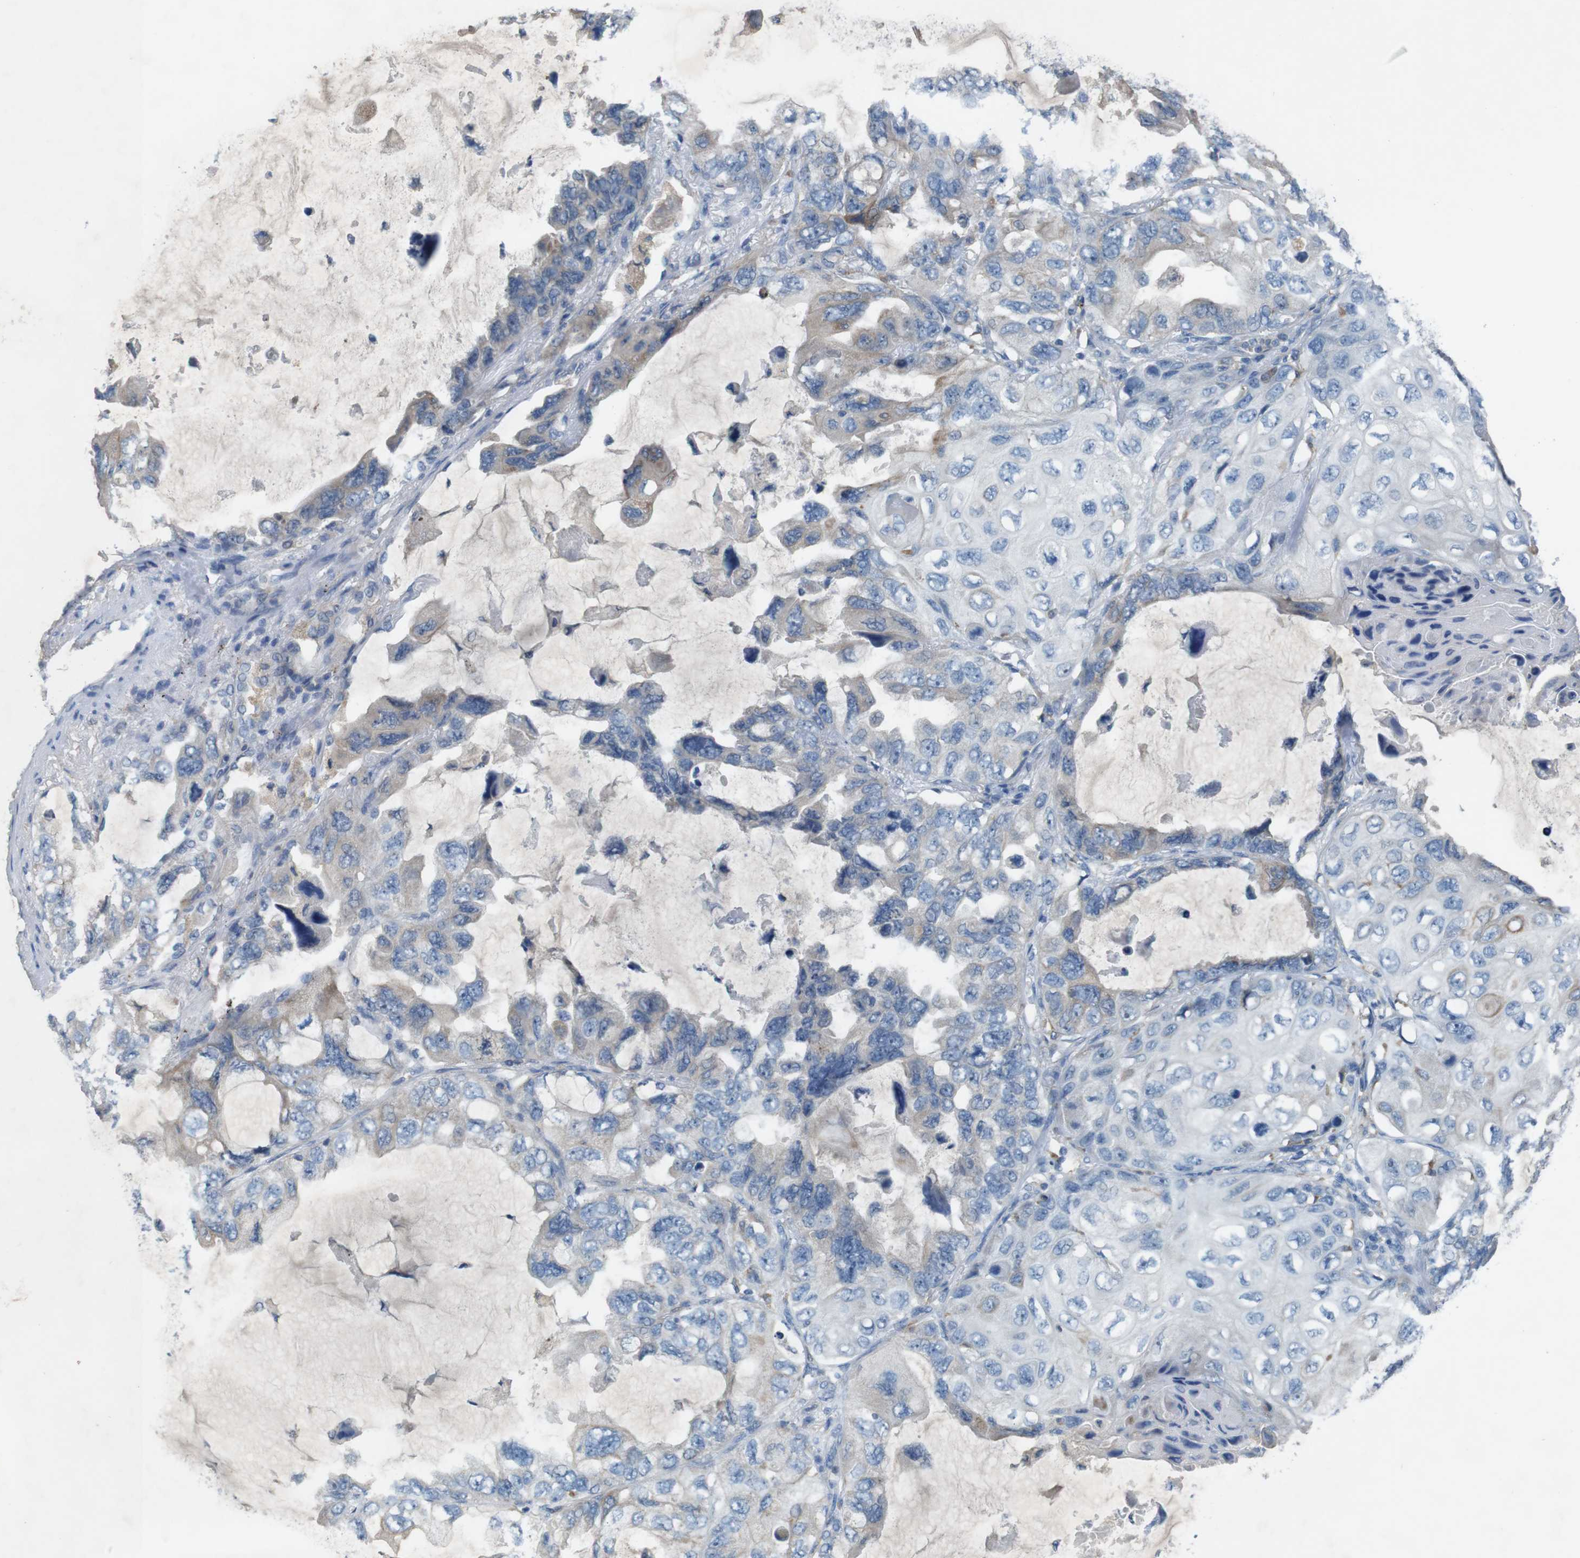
{"staining": {"intensity": "weak", "quantity": "<25%", "location": "cytoplasmic/membranous"}, "tissue": "lung cancer", "cell_type": "Tumor cells", "image_type": "cancer", "snomed": [{"axis": "morphology", "description": "Squamous cell carcinoma, NOS"}, {"axis": "topography", "description": "Lung"}], "caption": "Tumor cells show no significant expression in squamous cell carcinoma (lung).", "gene": "MOGAT3", "patient": {"sex": "female", "age": 73}}